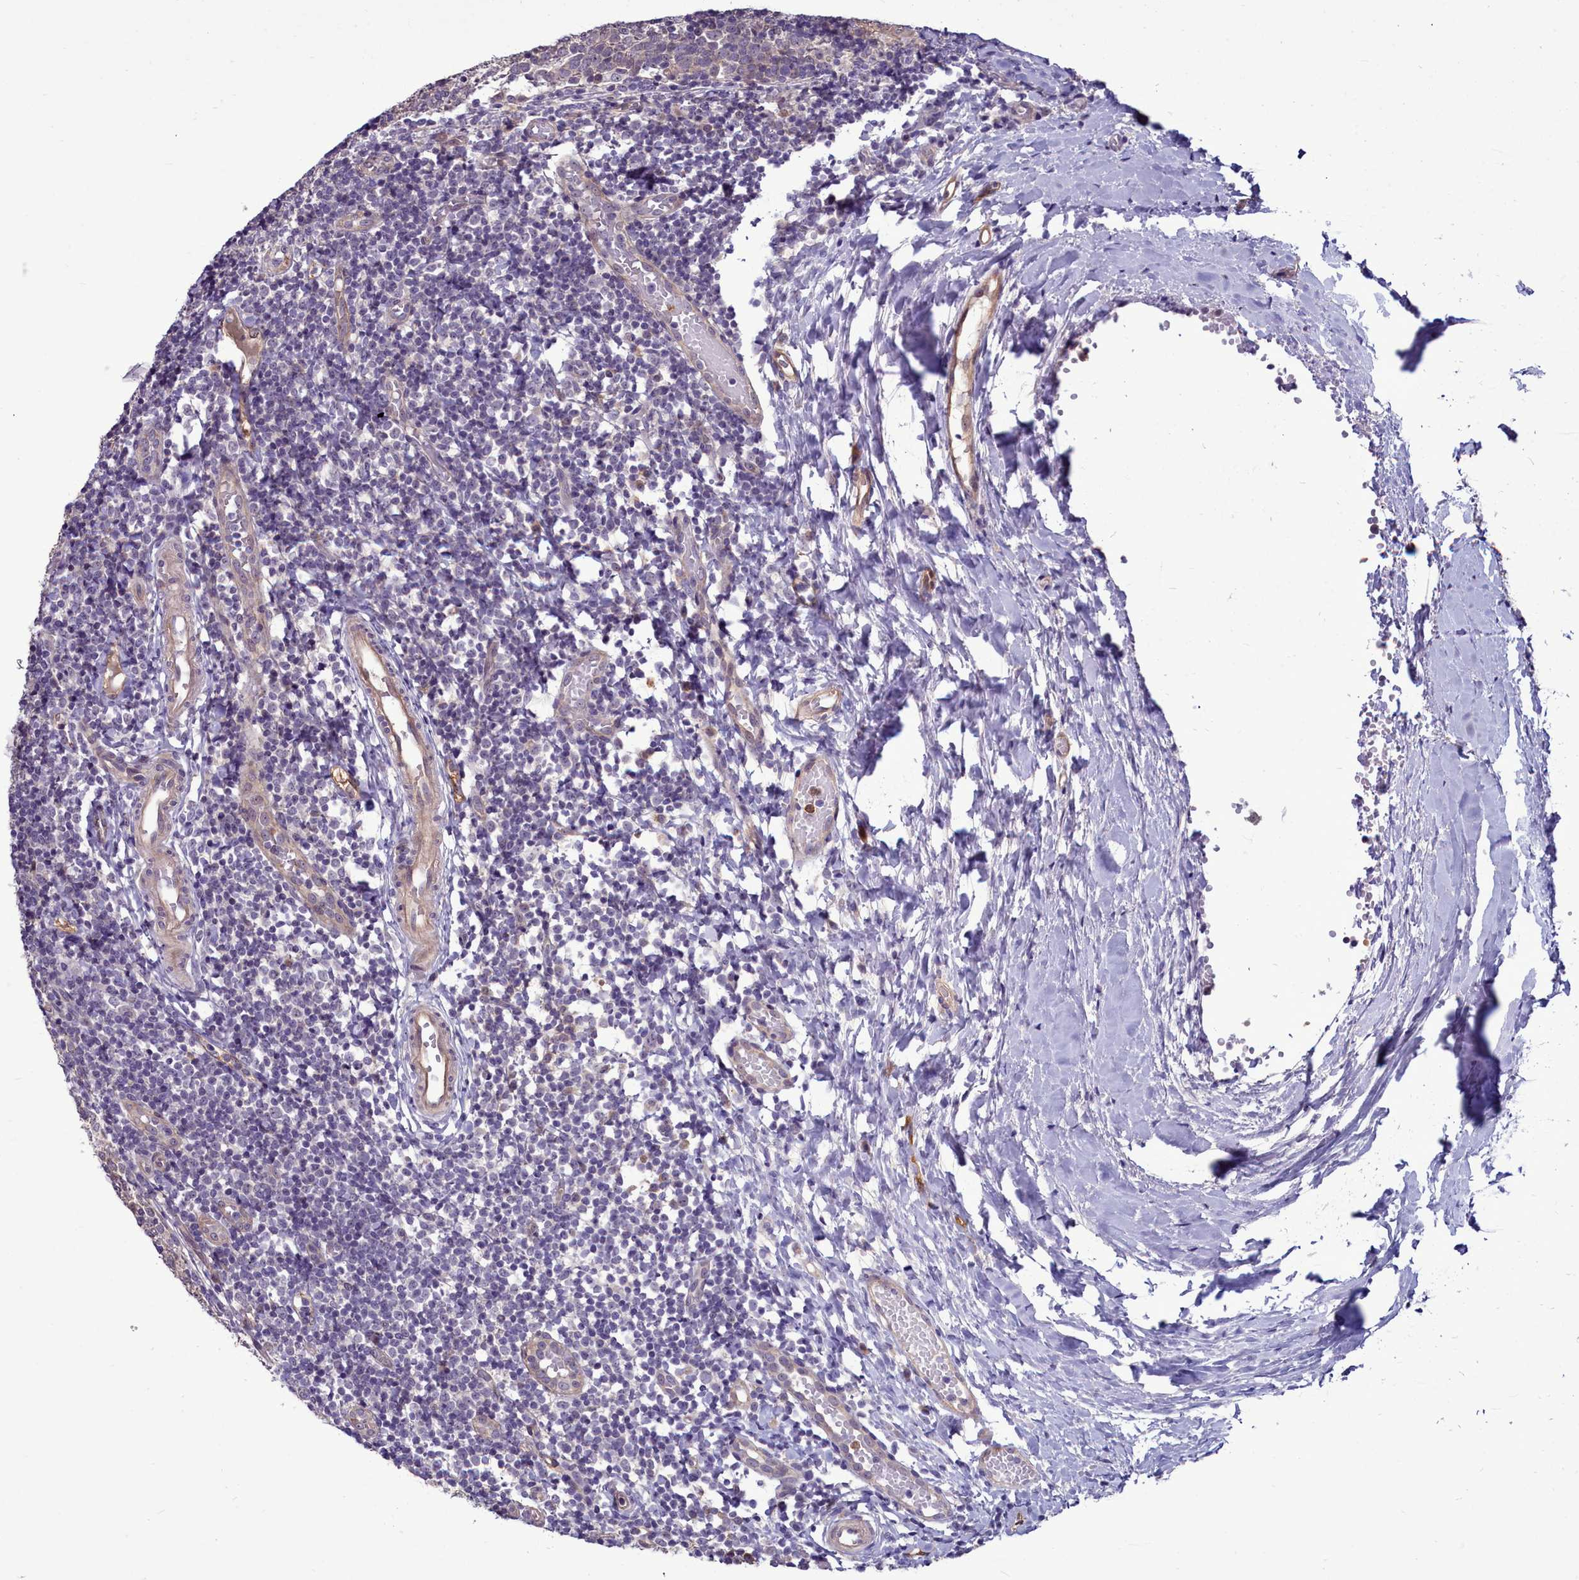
{"staining": {"intensity": "weak", "quantity": ">75%", "location": "cytoplasmic/membranous"}, "tissue": "tonsil", "cell_type": "Germinal center cells", "image_type": "normal", "snomed": [{"axis": "morphology", "description": "Normal tissue, NOS"}, {"axis": "topography", "description": "Tonsil"}], "caption": "High-power microscopy captured an immunohistochemistry (IHC) image of normal tonsil, revealing weak cytoplasmic/membranous expression in approximately >75% of germinal center cells. (DAB = brown stain, brightfield microscopy at high magnification).", "gene": "BCAR1", "patient": {"sex": "female", "age": 19}}